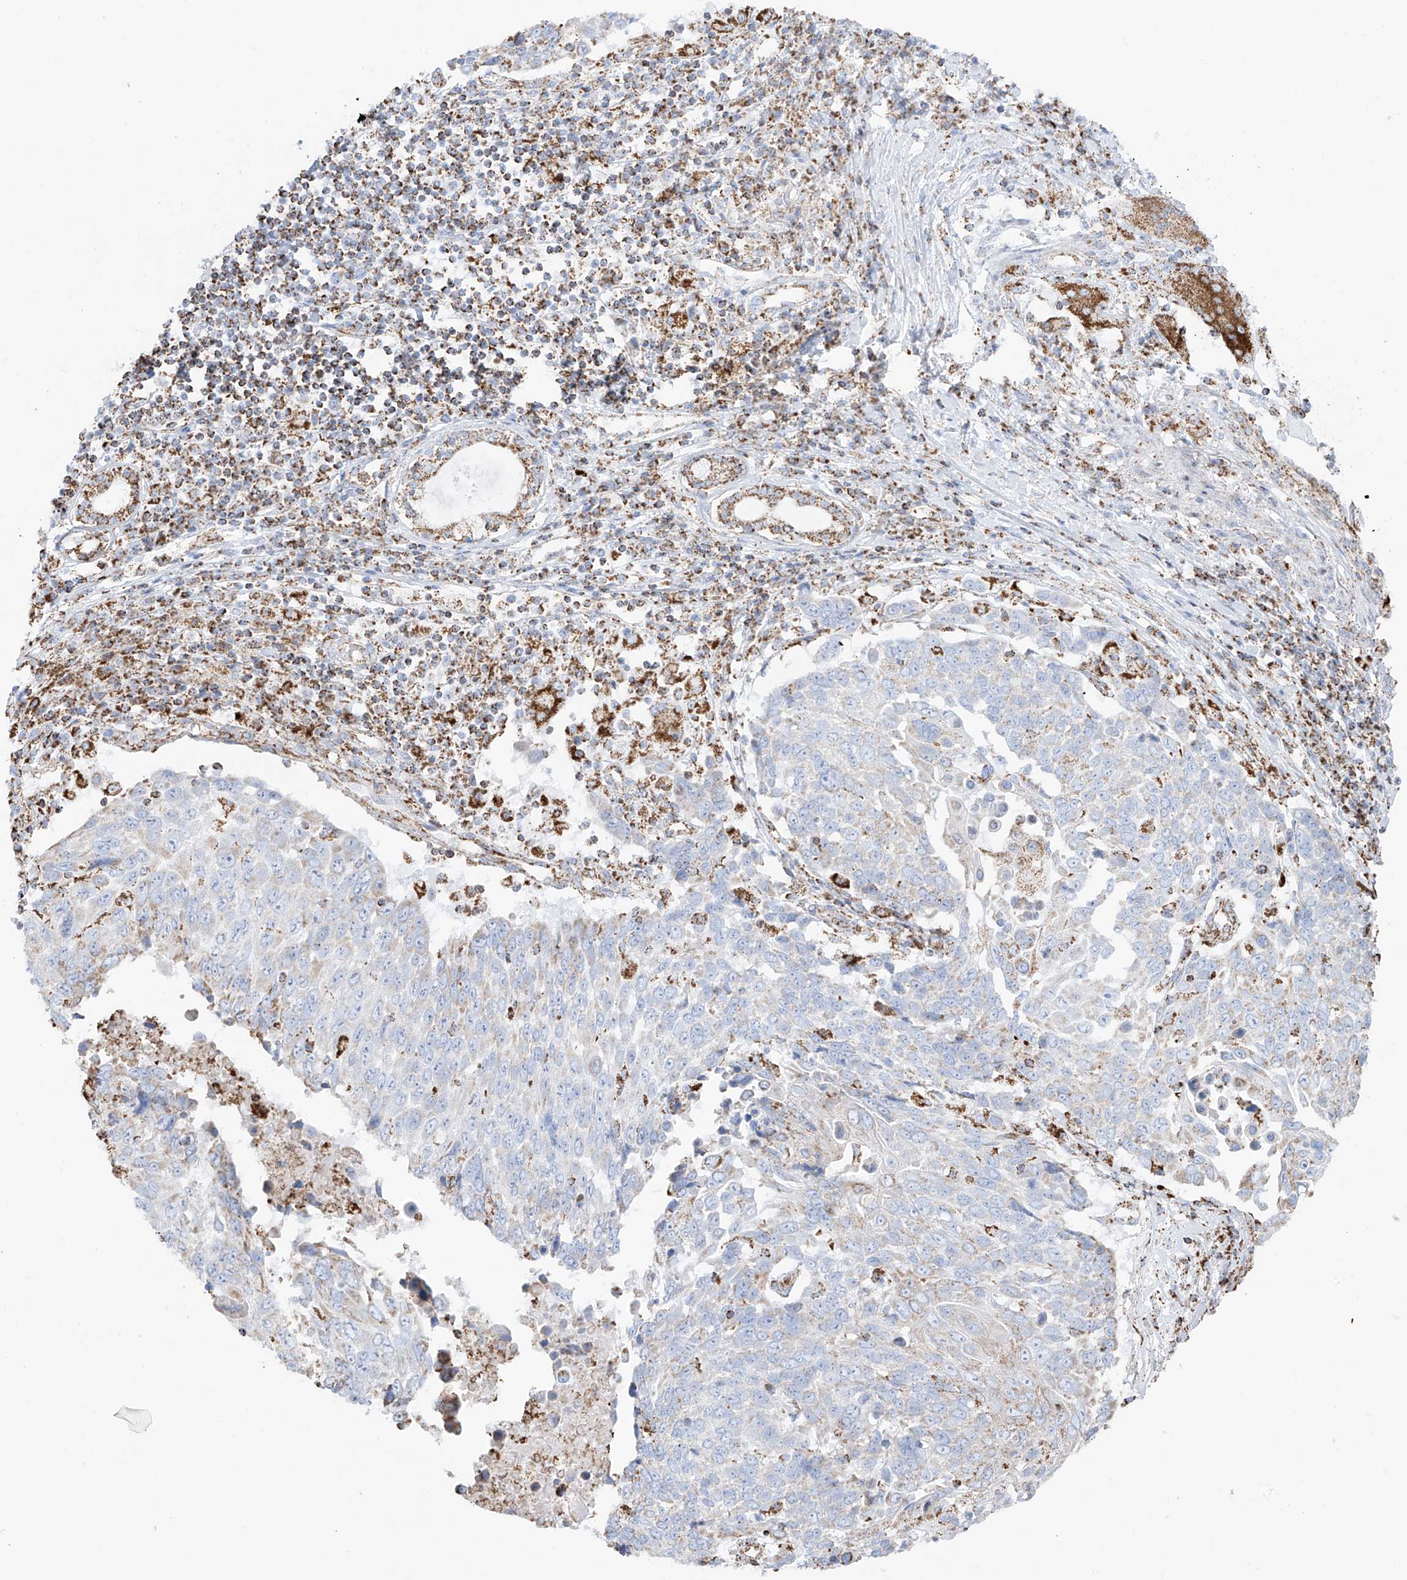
{"staining": {"intensity": "weak", "quantity": "<25%", "location": "cytoplasmic/membranous"}, "tissue": "lung cancer", "cell_type": "Tumor cells", "image_type": "cancer", "snomed": [{"axis": "morphology", "description": "Squamous cell carcinoma, NOS"}, {"axis": "topography", "description": "Lung"}], "caption": "An image of squamous cell carcinoma (lung) stained for a protein displays no brown staining in tumor cells. (IHC, brightfield microscopy, high magnification).", "gene": "XKR3", "patient": {"sex": "male", "age": 66}}